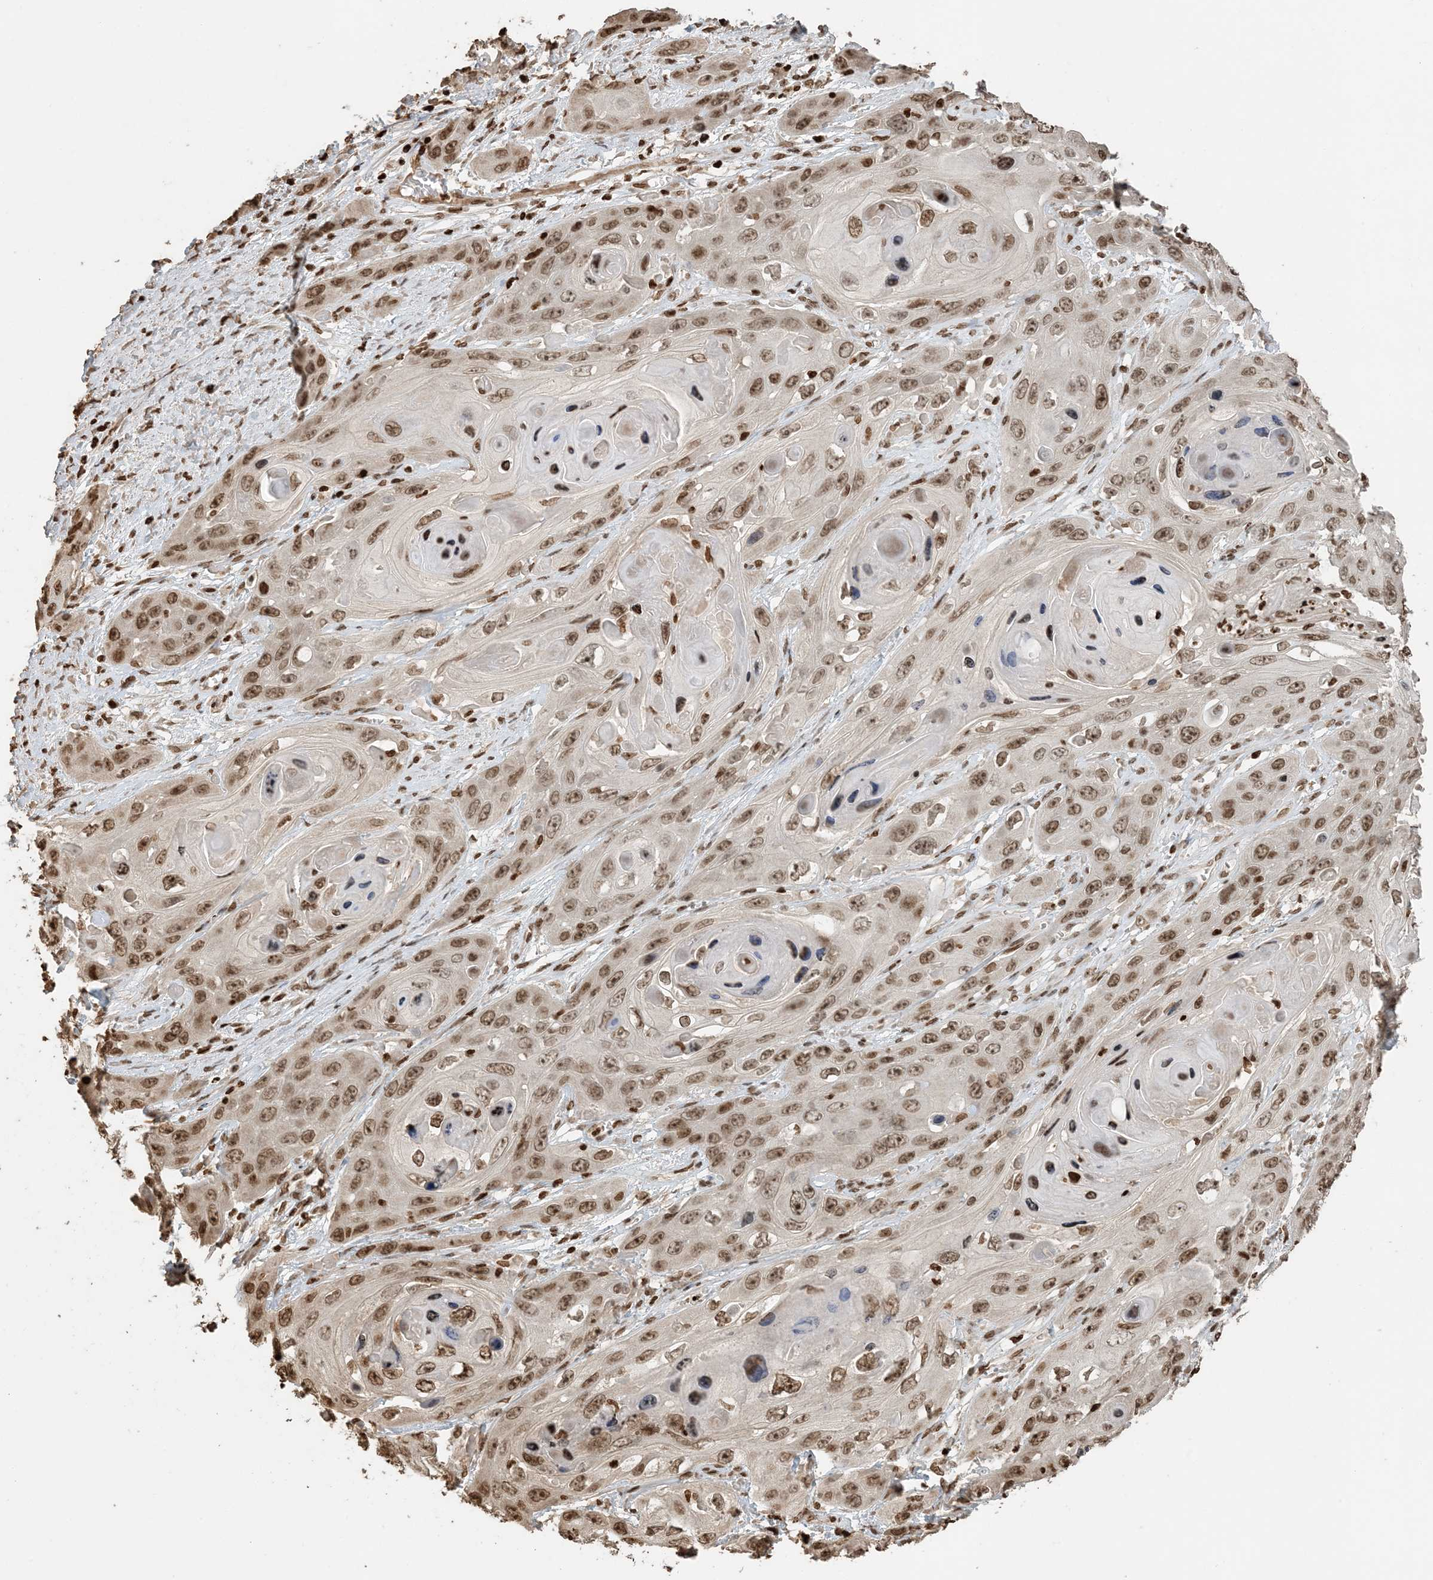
{"staining": {"intensity": "moderate", "quantity": ">75%", "location": "nuclear"}, "tissue": "skin cancer", "cell_type": "Tumor cells", "image_type": "cancer", "snomed": [{"axis": "morphology", "description": "Squamous cell carcinoma, NOS"}, {"axis": "topography", "description": "Skin"}], "caption": "Human skin squamous cell carcinoma stained for a protein (brown) shows moderate nuclear positive positivity in approximately >75% of tumor cells.", "gene": "H3-3B", "patient": {"sex": "male", "age": 55}}